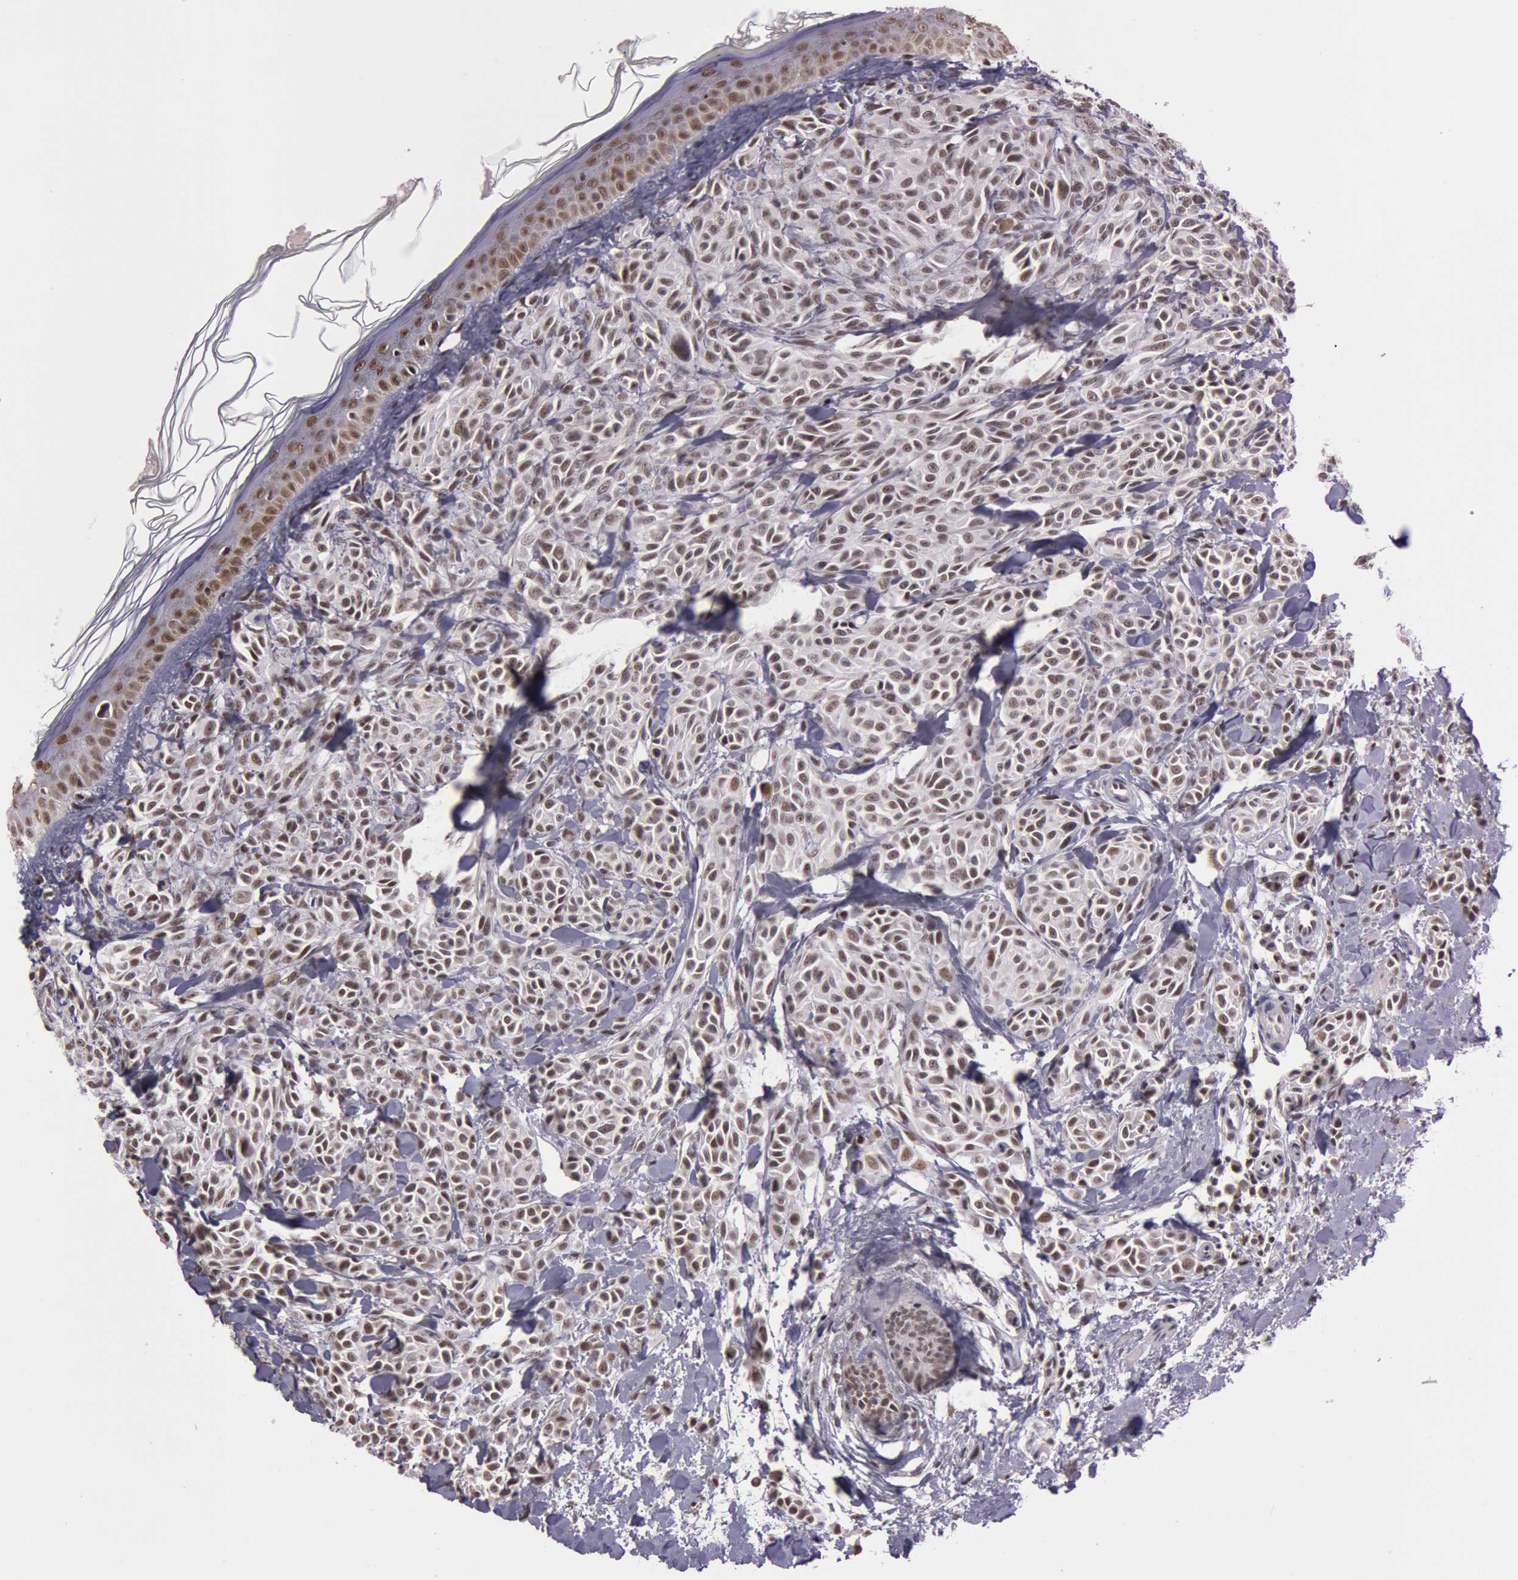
{"staining": {"intensity": "moderate", "quantity": "25%-75%", "location": "nuclear"}, "tissue": "melanoma", "cell_type": "Tumor cells", "image_type": "cancer", "snomed": [{"axis": "morphology", "description": "Malignant melanoma, NOS"}, {"axis": "topography", "description": "Skin"}], "caption": "This is an image of IHC staining of melanoma, which shows moderate staining in the nuclear of tumor cells.", "gene": "TASL", "patient": {"sex": "female", "age": 73}}